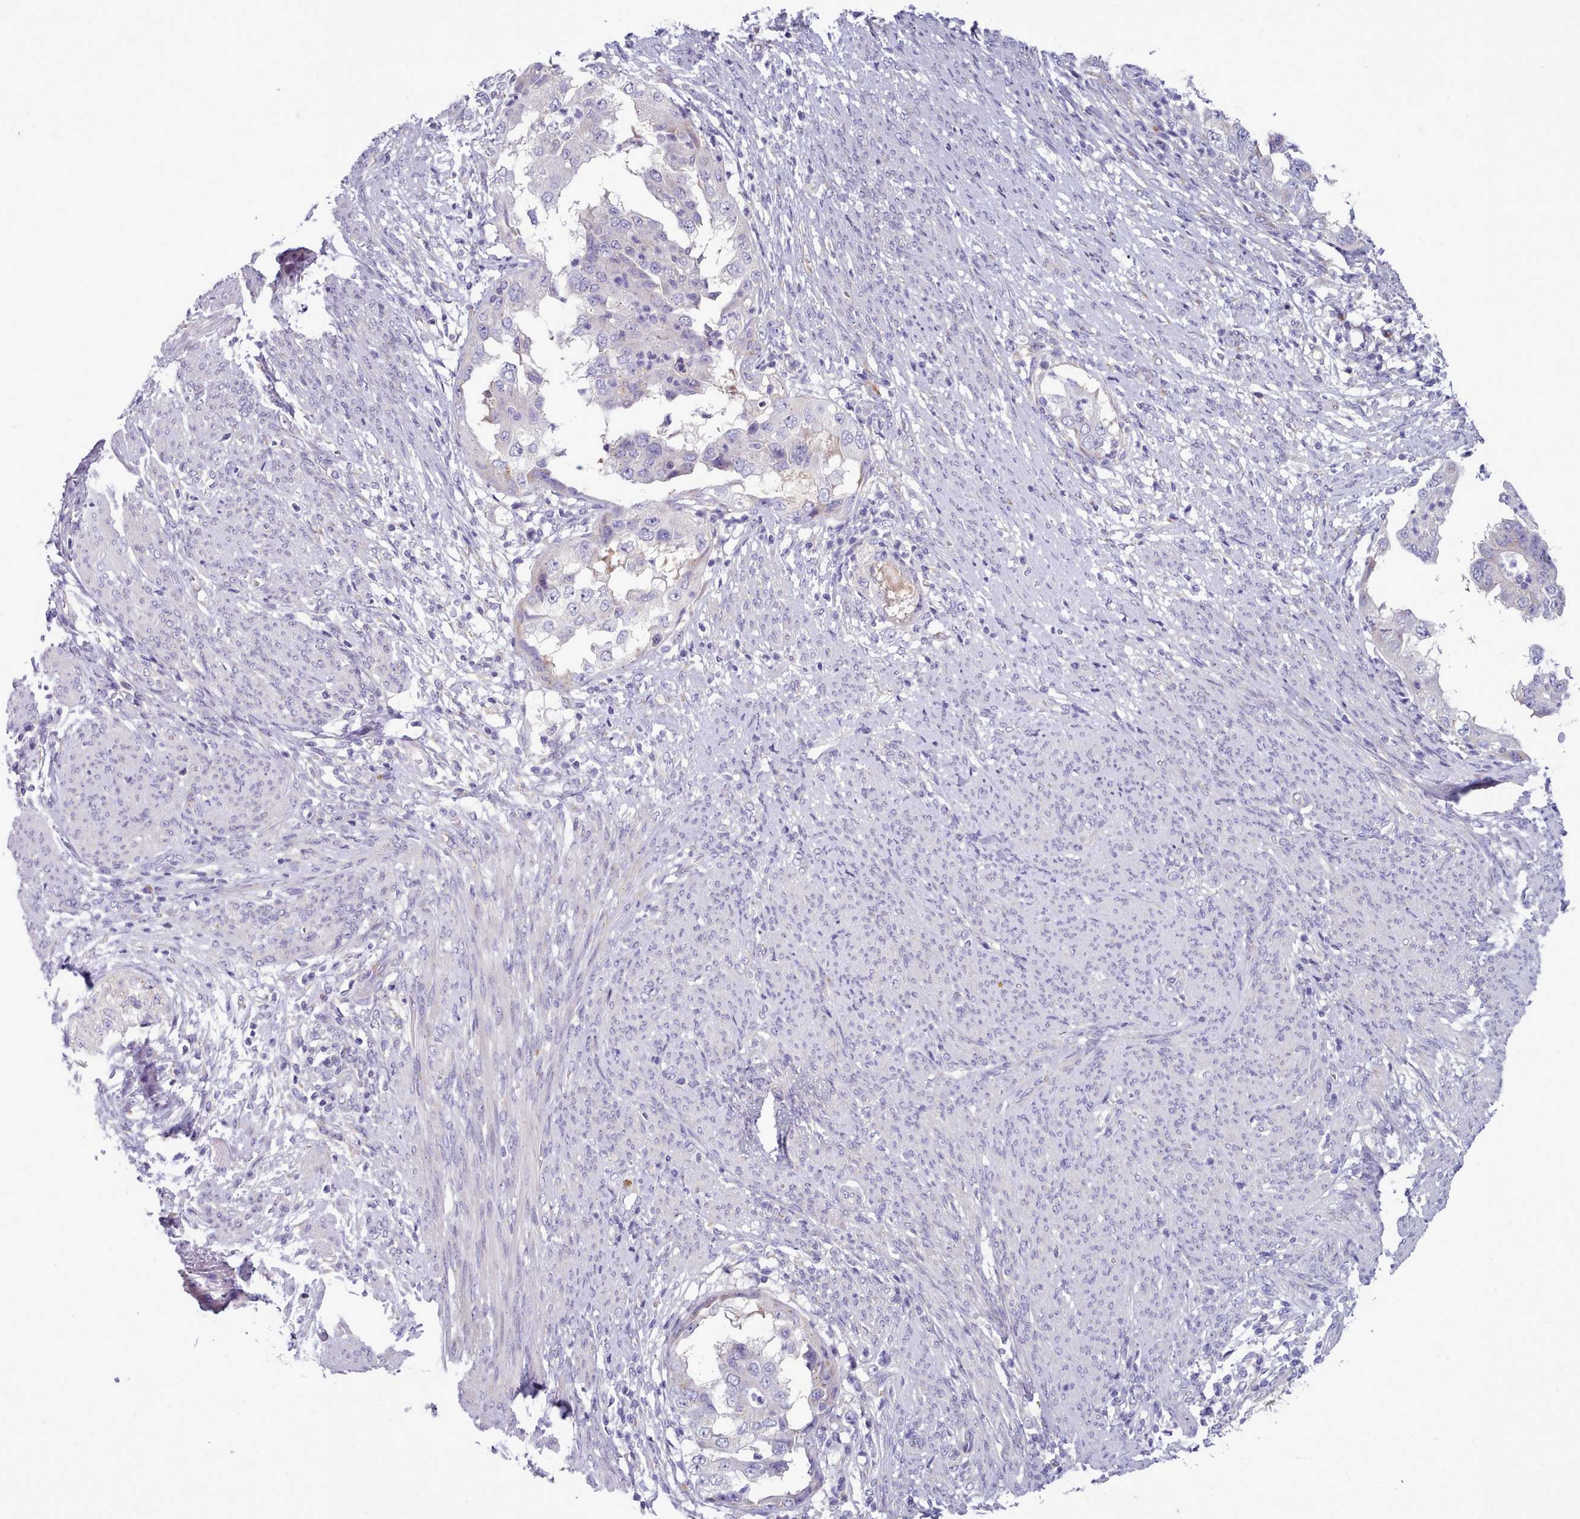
{"staining": {"intensity": "negative", "quantity": "none", "location": "none"}, "tissue": "endometrial cancer", "cell_type": "Tumor cells", "image_type": "cancer", "snomed": [{"axis": "morphology", "description": "Adenocarcinoma, NOS"}, {"axis": "topography", "description": "Endometrium"}], "caption": "The immunohistochemistry histopathology image has no significant staining in tumor cells of endometrial adenocarcinoma tissue.", "gene": "MYRFL", "patient": {"sex": "female", "age": 85}}